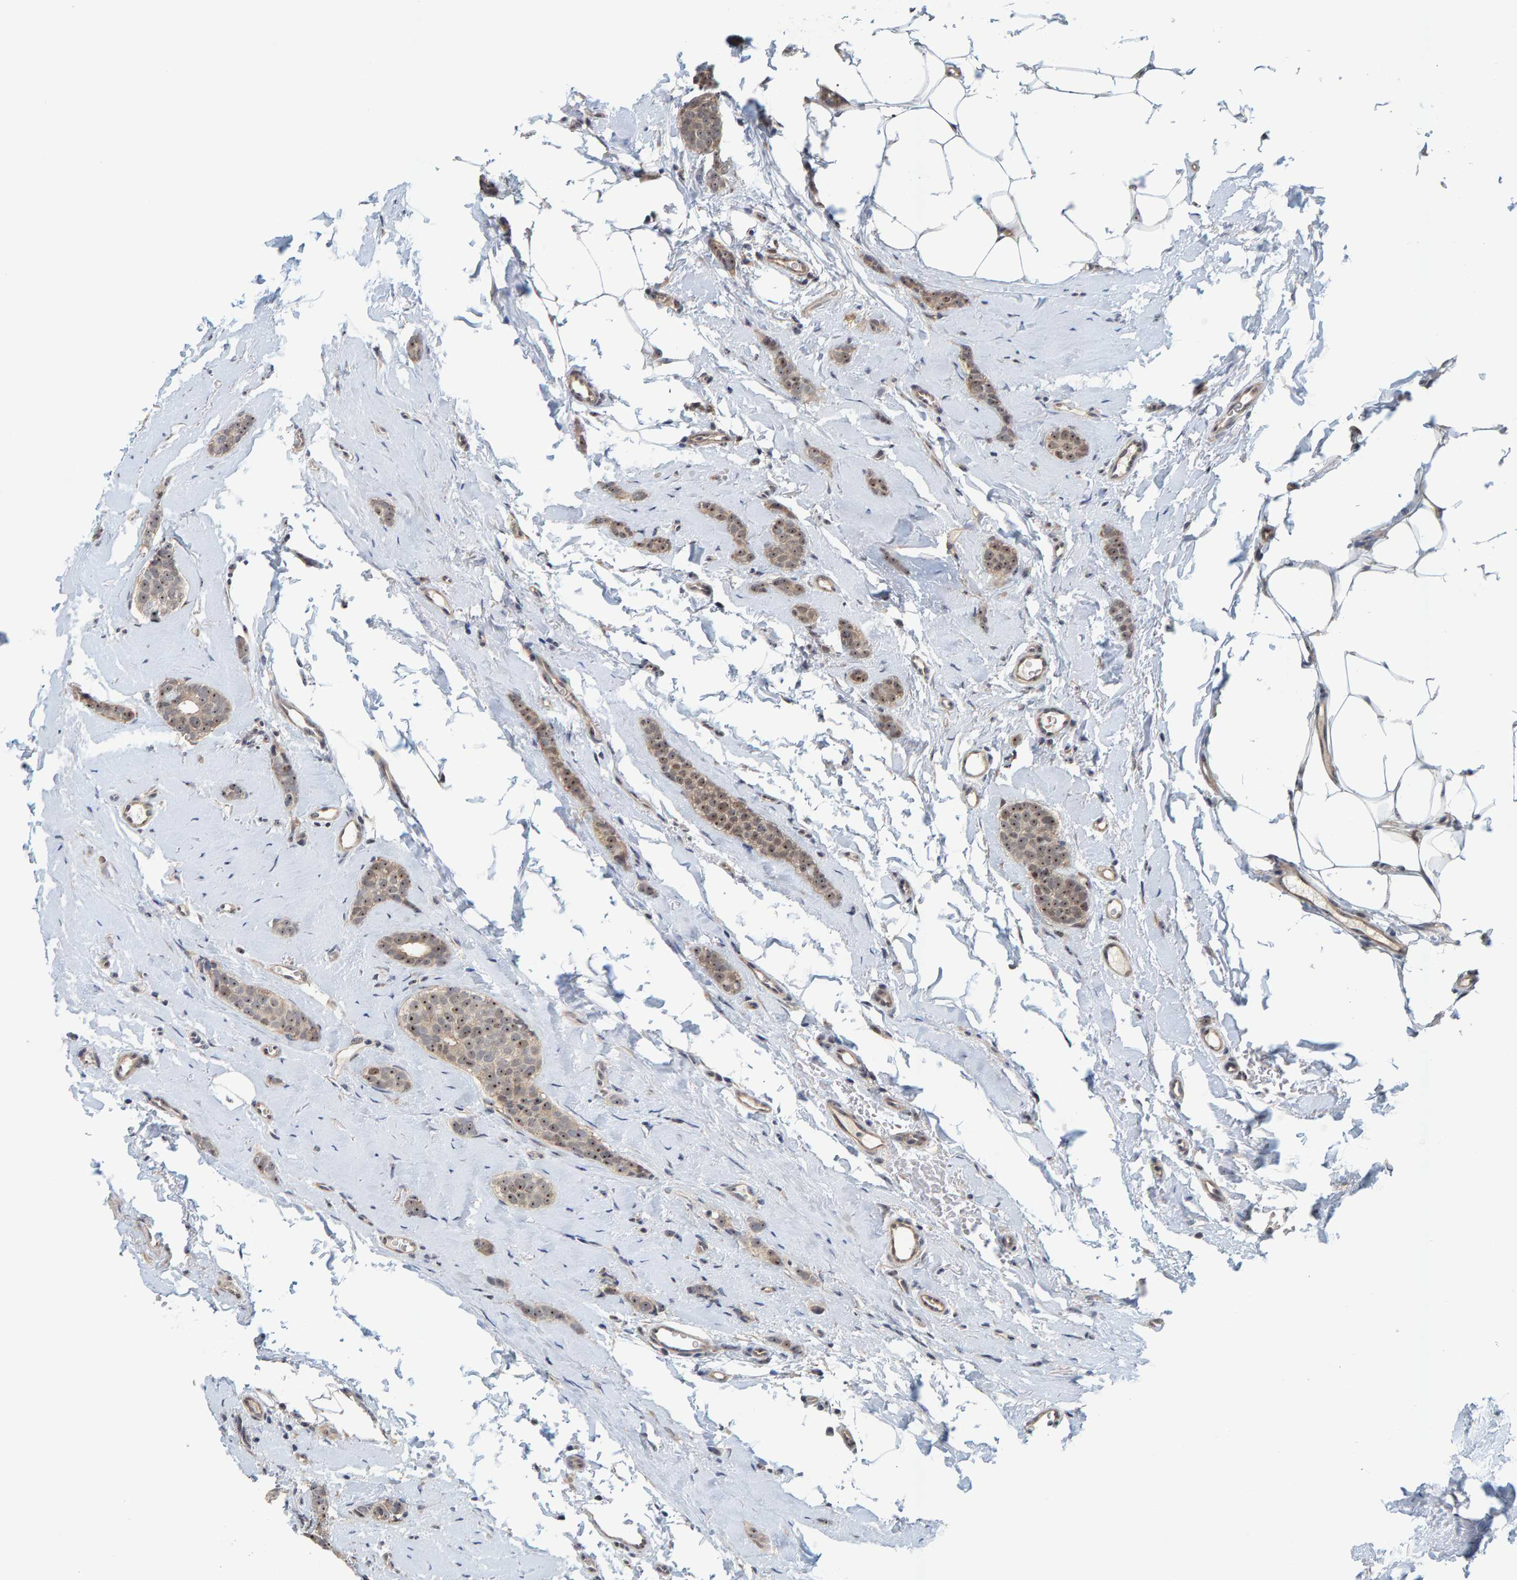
{"staining": {"intensity": "moderate", "quantity": ">75%", "location": "cytoplasmic/membranous,nuclear"}, "tissue": "breast cancer", "cell_type": "Tumor cells", "image_type": "cancer", "snomed": [{"axis": "morphology", "description": "Lobular carcinoma"}, {"axis": "topography", "description": "Skin"}, {"axis": "topography", "description": "Breast"}], "caption": "Breast cancer (lobular carcinoma) stained with a protein marker demonstrates moderate staining in tumor cells.", "gene": "POLR1E", "patient": {"sex": "female", "age": 46}}